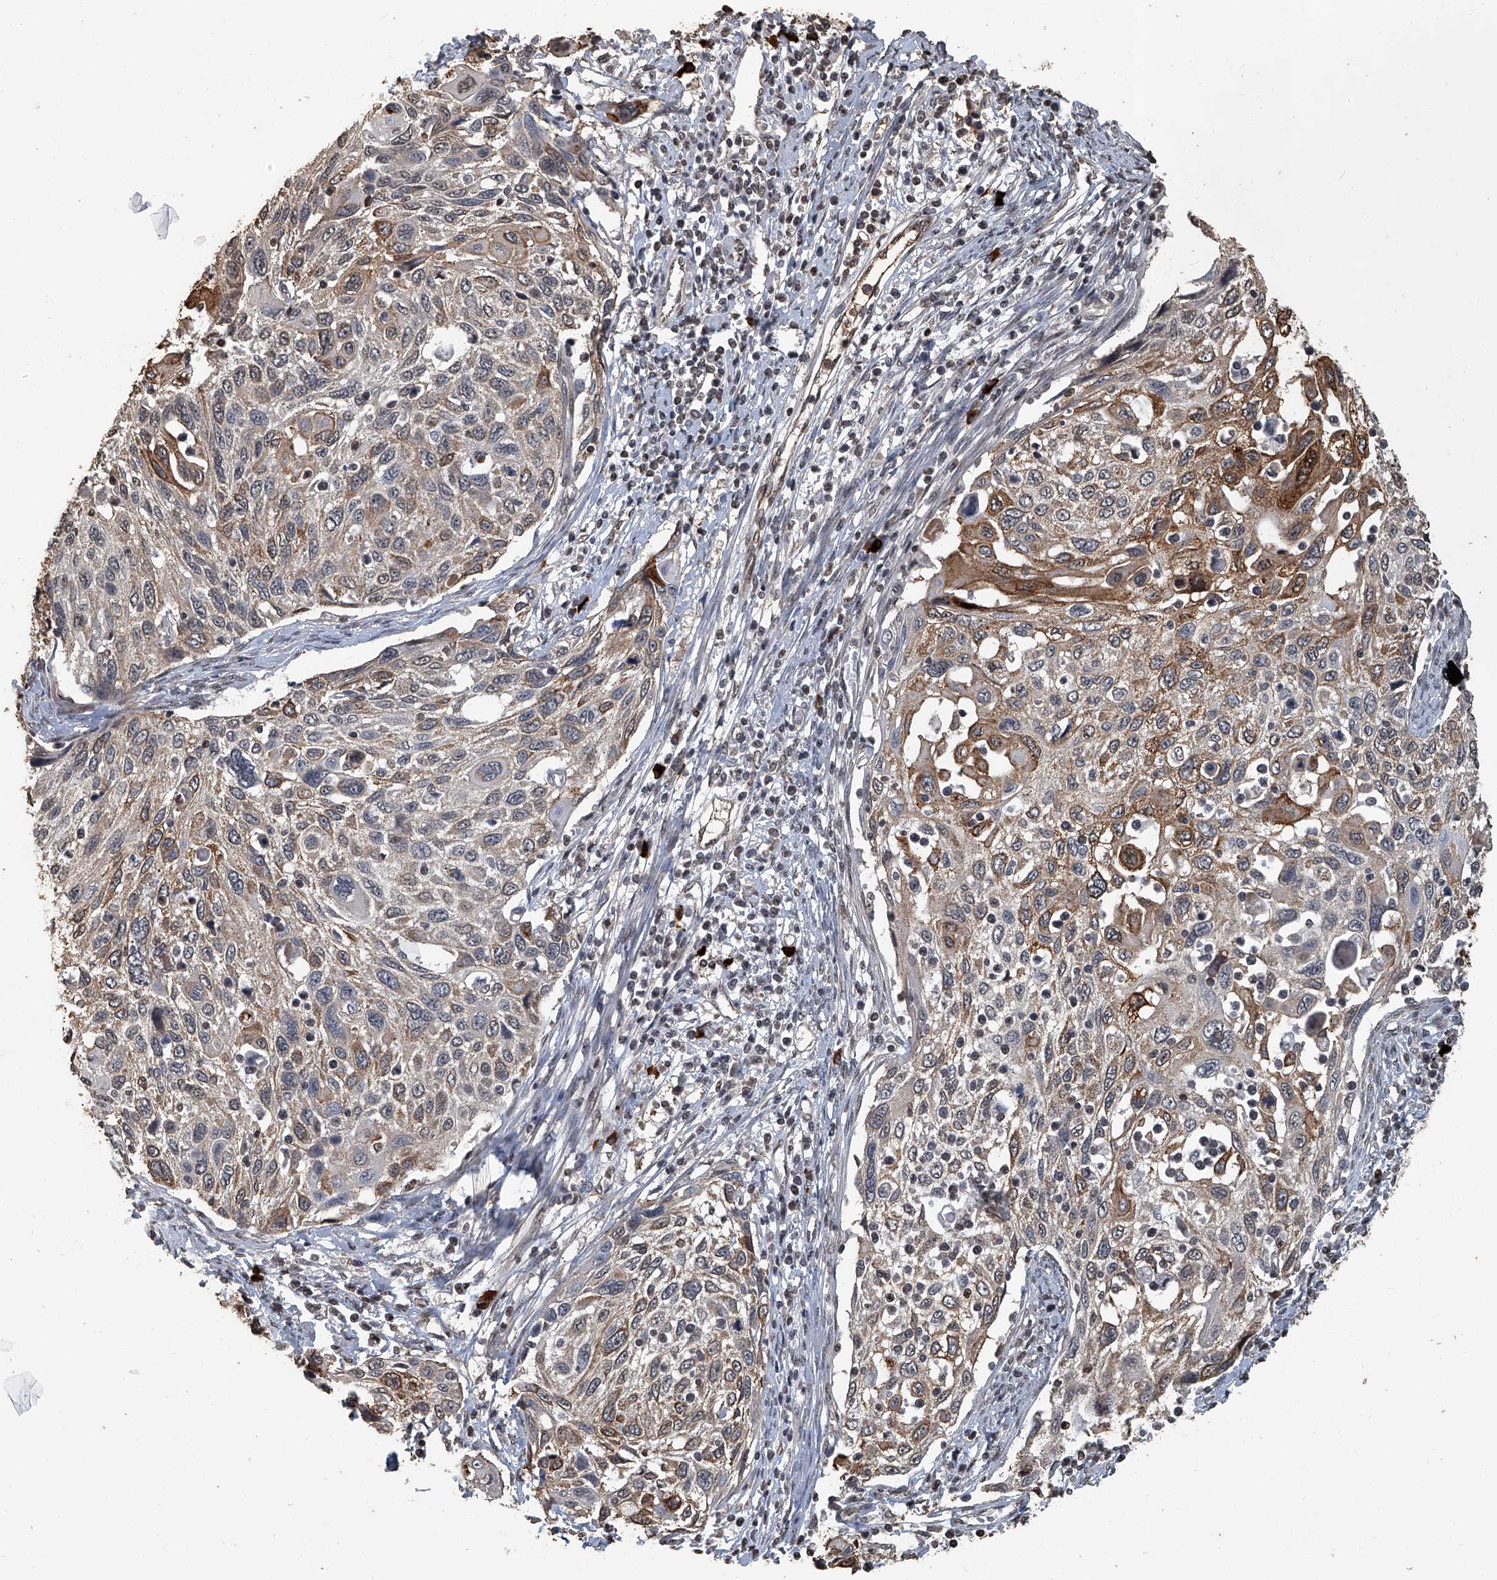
{"staining": {"intensity": "moderate", "quantity": "<25%", "location": "cytoplasmic/membranous"}, "tissue": "cervical cancer", "cell_type": "Tumor cells", "image_type": "cancer", "snomed": [{"axis": "morphology", "description": "Squamous cell carcinoma, NOS"}, {"axis": "topography", "description": "Cervix"}], "caption": "IHC photomicrograph of human cervical cancer stained for a protein (brown), which reveals low levels of moderate cytoplasmic/membranous staining in about <25% of tumor cells.", "gene": "GPR132", "patient": {"sex": "female", "age": 70}}